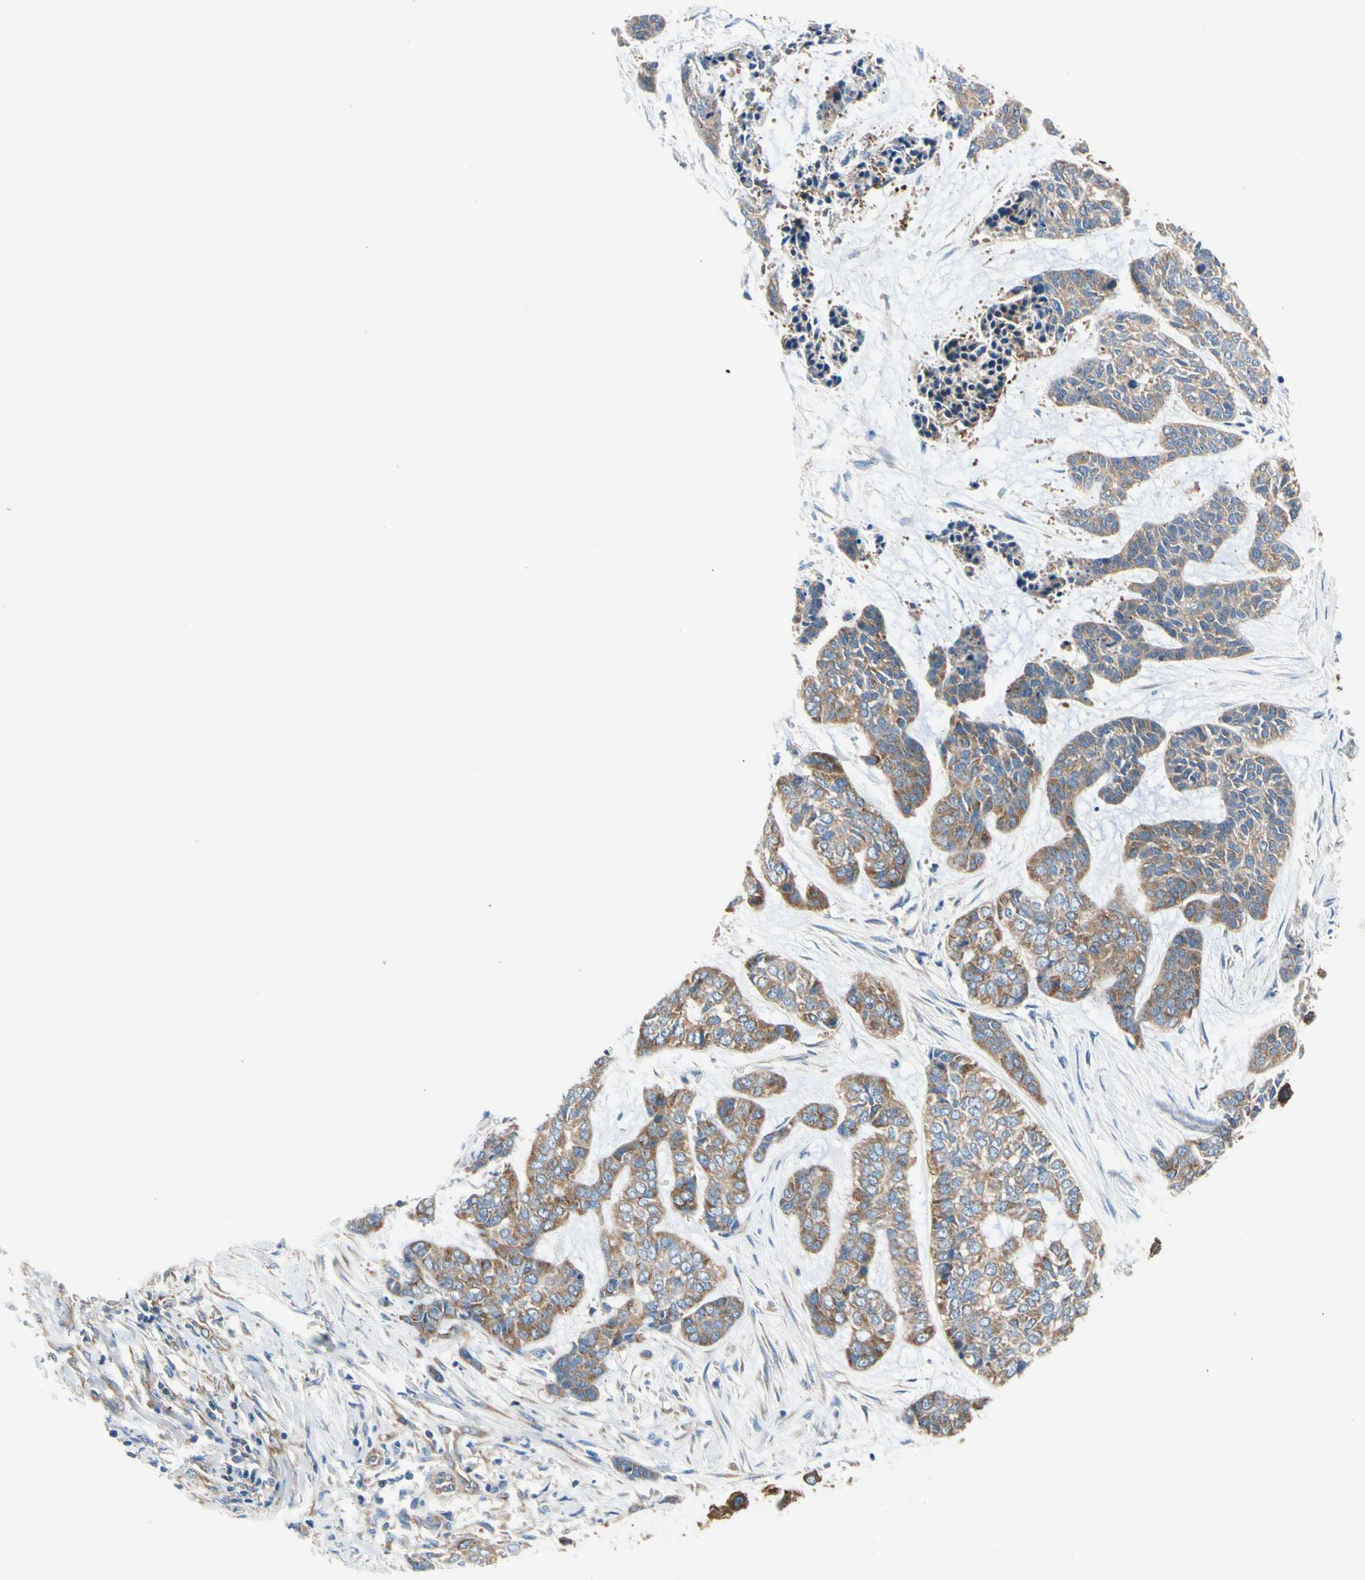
{"staining": {"intensity": "moderate", "quantity": ">75%", "location": "cytoplasmic/membranous"}, "tissue": "skin cancer", "cell_type": "Tumor cells", "image_type": "cancer", "snomed": [{"axis": "morphology", "description": "Basal cell carcinoma"}, {"axis": "topography", "description": "Skin"}], "caption": "Protein expression by immunohistochemistry (IHC) shows moderate cytoplasmic/membranous staining in approximately >75% of tumor cells in basal cell carcinoma (skin).", "gene": "GPHN", "patient": {"sex": "female", "age": 64}}